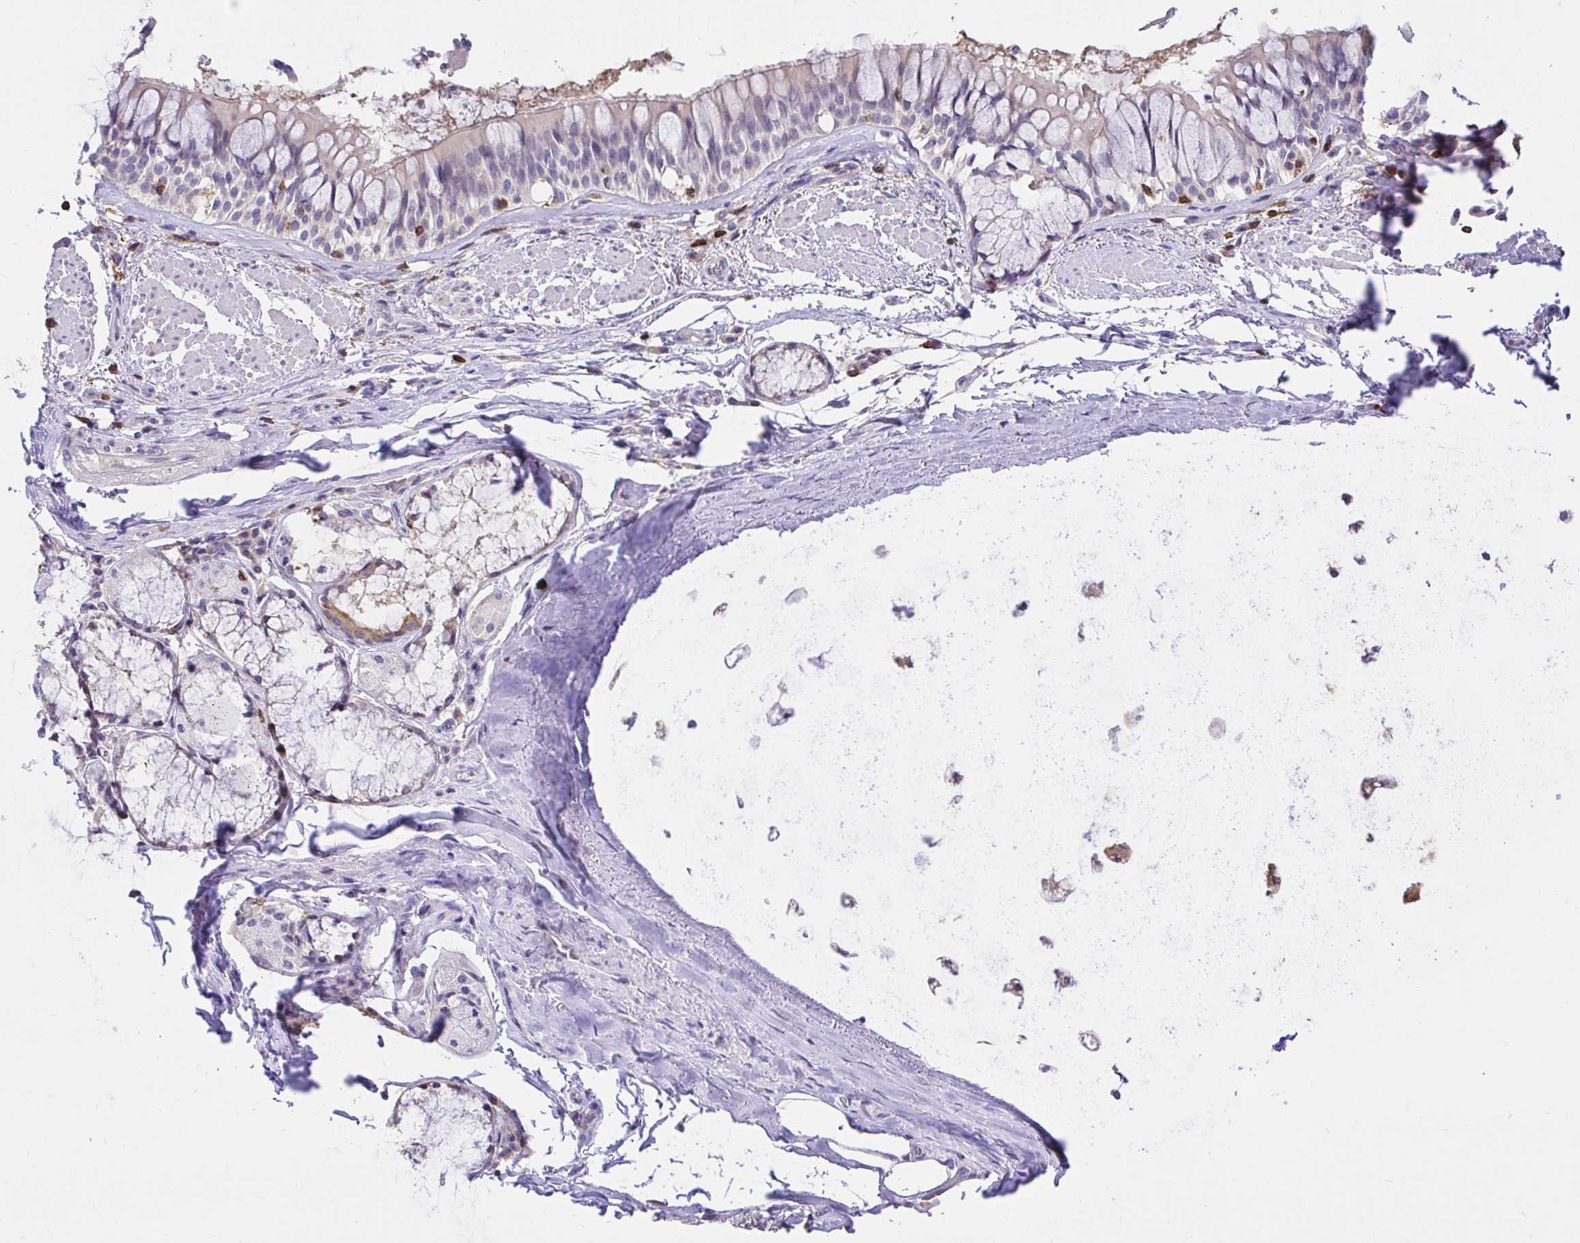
{"staining": {"intensity": "negative", "quantity": "none", "location": "none"}, "tissue": "adipose tissue", "cell_type": "Adipocytes", "image_type": "normal", "snomed": [{"axis": "morphology", "description": "Normal tissue, NOS"}, {"axis": "topography", "description": "Cartilage tissue"}, {"axis": "topography", "description": "Bronchus"}], "caption": "The histopathology image exhibits no staining of adipocytes in normal adipose tissue. Nuclei are stained in blue.", "gene": "SKAP1", "patient": {"sex": "male", "age": 64}}